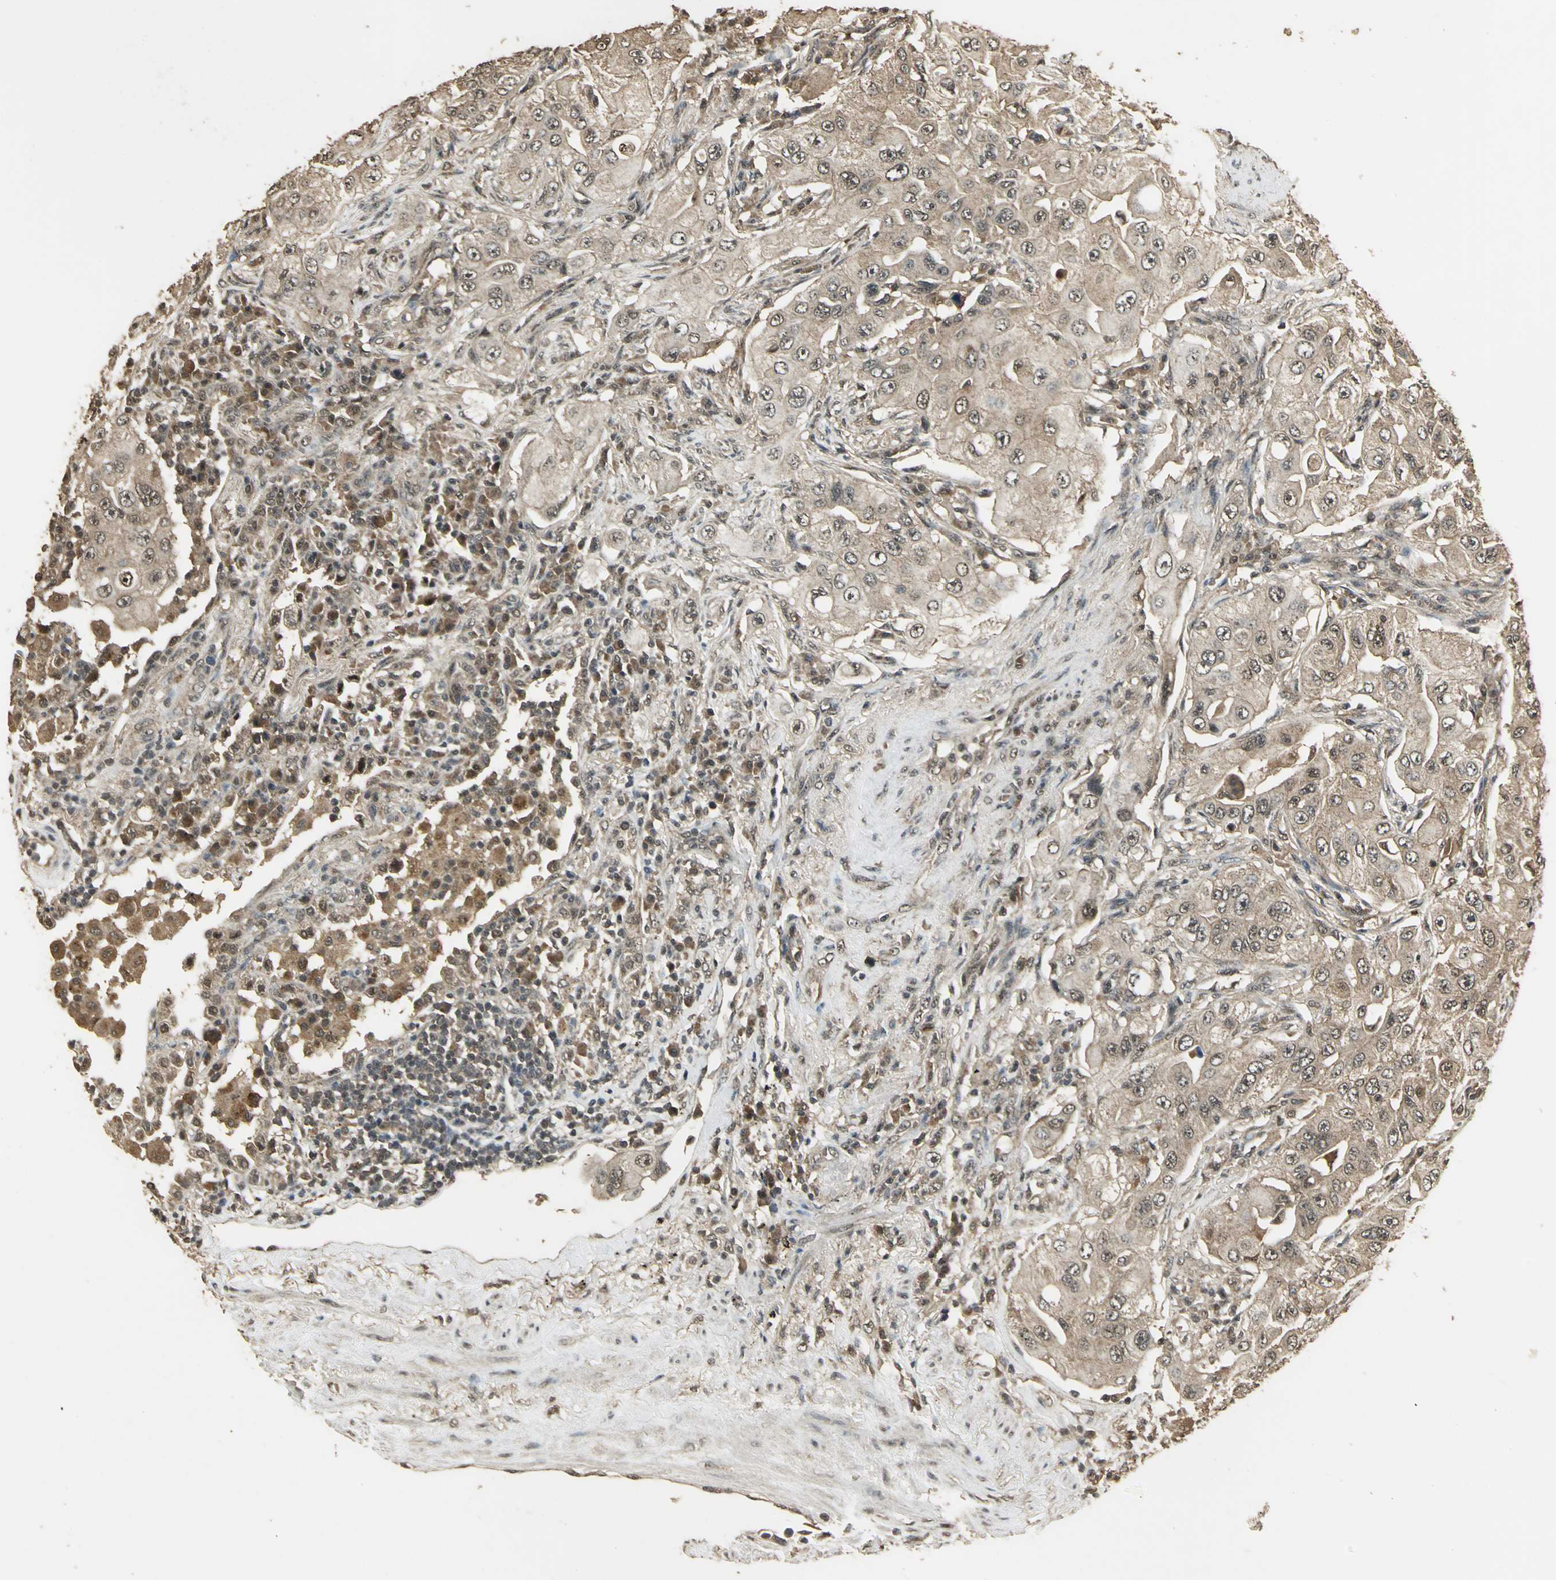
{"staining": {"intensity": "moderate", "quantity": "25%-75%", "location": "cytoplasmic/membranous"}, "tissue": "lung cancer", "cell_type": "Tumor cells", "image_type": "cancer", "snomed": [{"axis": "morphology", "description": "Adenocarcinoma, NOS"}, {"axis": "topography", "description": "Lung"}], "caption": "This histopathology image displays immunohistochemistry staining of lung cancer (adenocarcinoma), with medium moderate cytoplasmic/membranous positivity in about 25%-75% of tumor cells.", "gene": "UCHL5", "patient": {"sex": "male", "age": 84}}